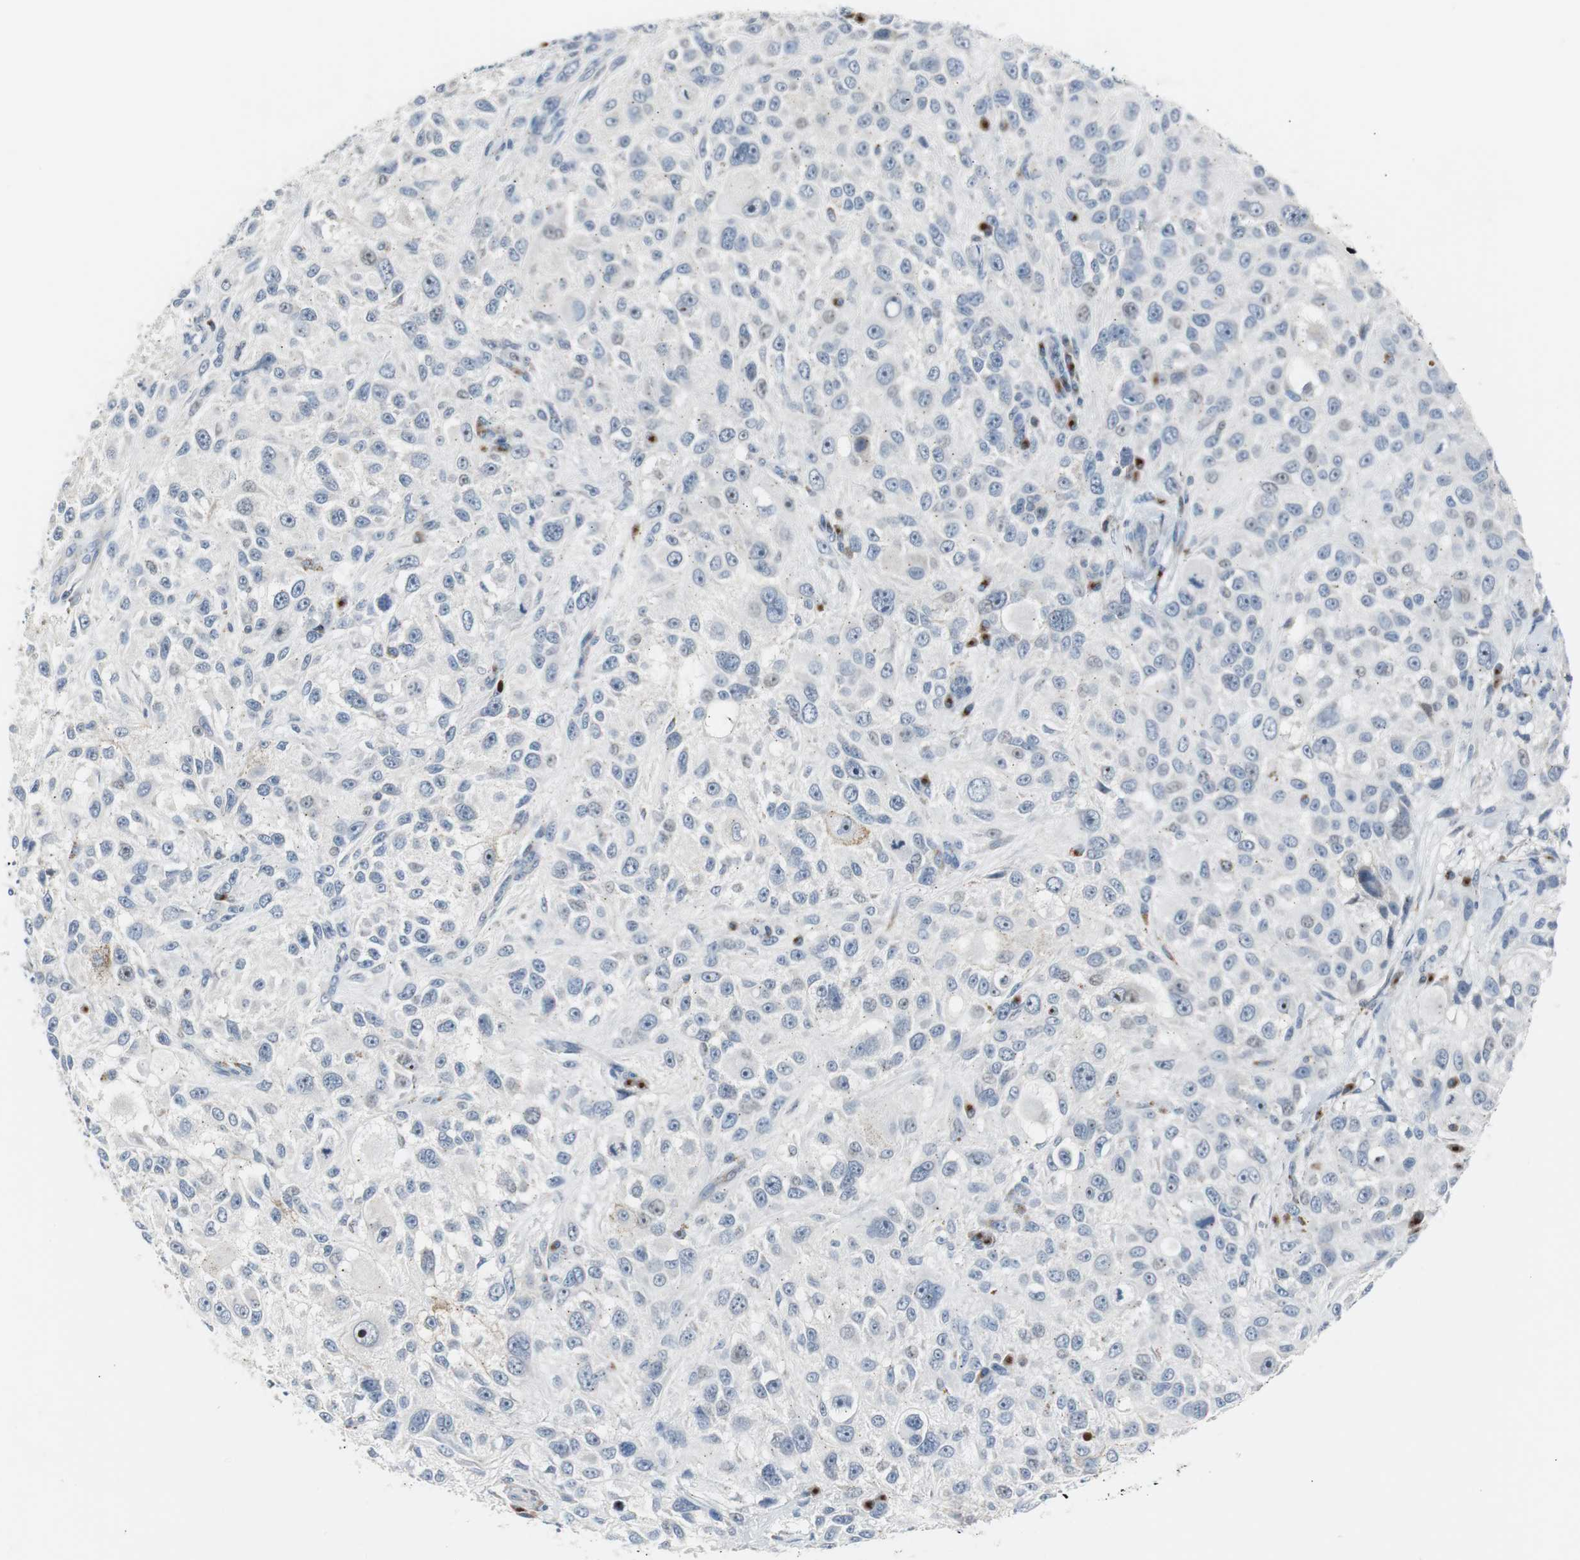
{"staining": {"intensity": "negative", "quantity": "none", "location": "none"}, "tissue": "melanoma", "cell_type": "Tumor cells", "image_type": "cancer", "snomed": [{"axis": "morphology", "description": "Necrosis, NOS"}, {"axis": "morphology", "description": "Malignant melanoma, NOS"}, {"axis": "topography", "description": "Skin"}], "caption": "Malignant melanoma stained for a protein using IHC displays no expression tumor cells.", "gene": "SOX30", "patient": {"sex": "female", "age": 87}}